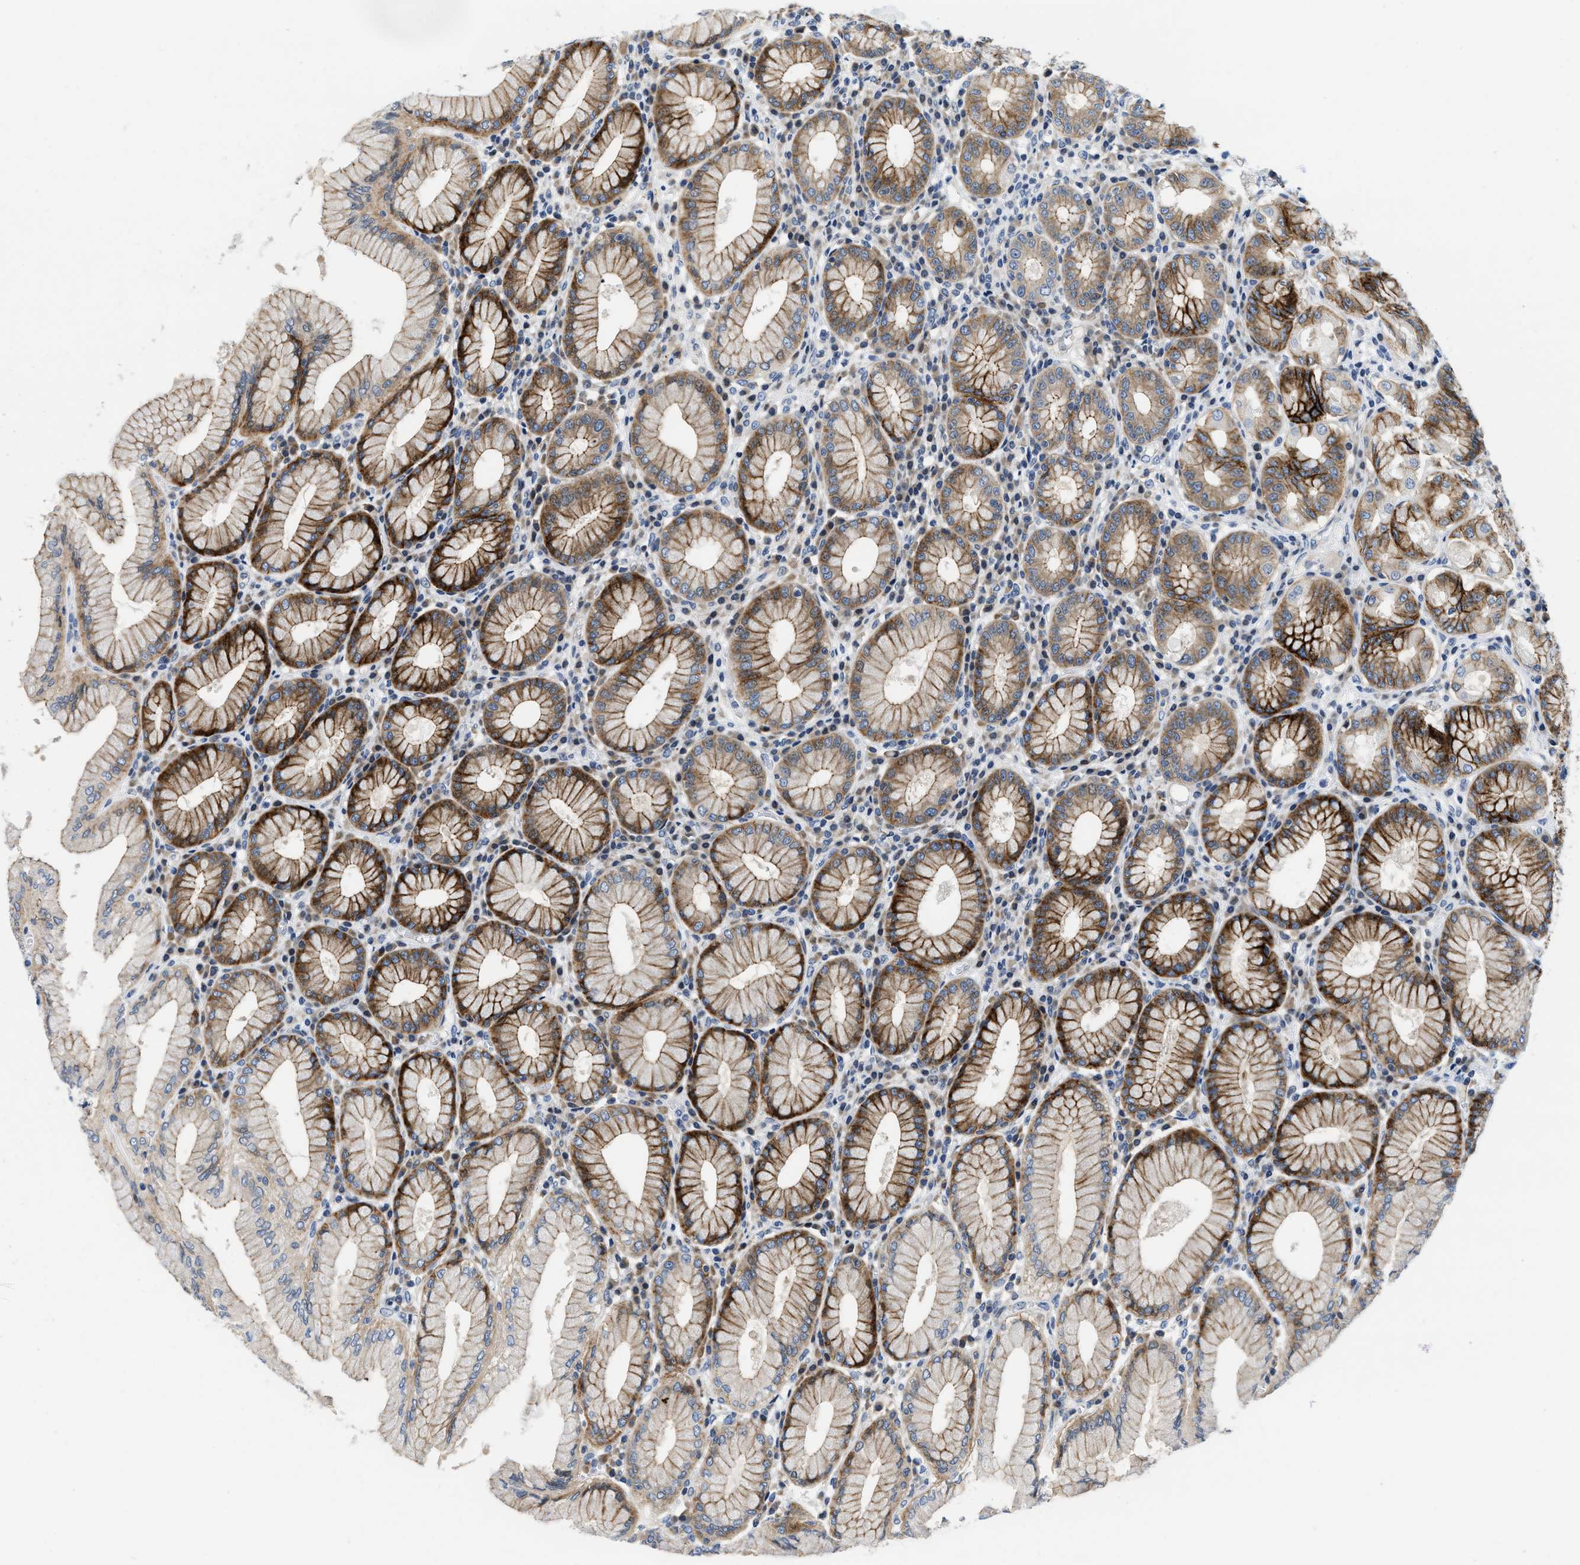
{"staining": {"intensity": "strong", "quantity": "25%-75%", "location": "cytoplasmic/membranous"}, "tissue": "stomach", "cell_type": "Glandular cells", "image_type": "normal", "snomed": [{"axis": "morphology", "description": "Normal tissue, NOS"}, {"axis": "topography", "description": "Stomach"}, {"axis": "topography", "description": "Stomach, lower"}], "caption": "Protein expression analysis of normal human stomach reveals strong cytoplasmic/membranous staining in approximately 25%-75% of glandular cells.", "gene": "IKBKE", "patient": {"sex": "female", "age": 56}}